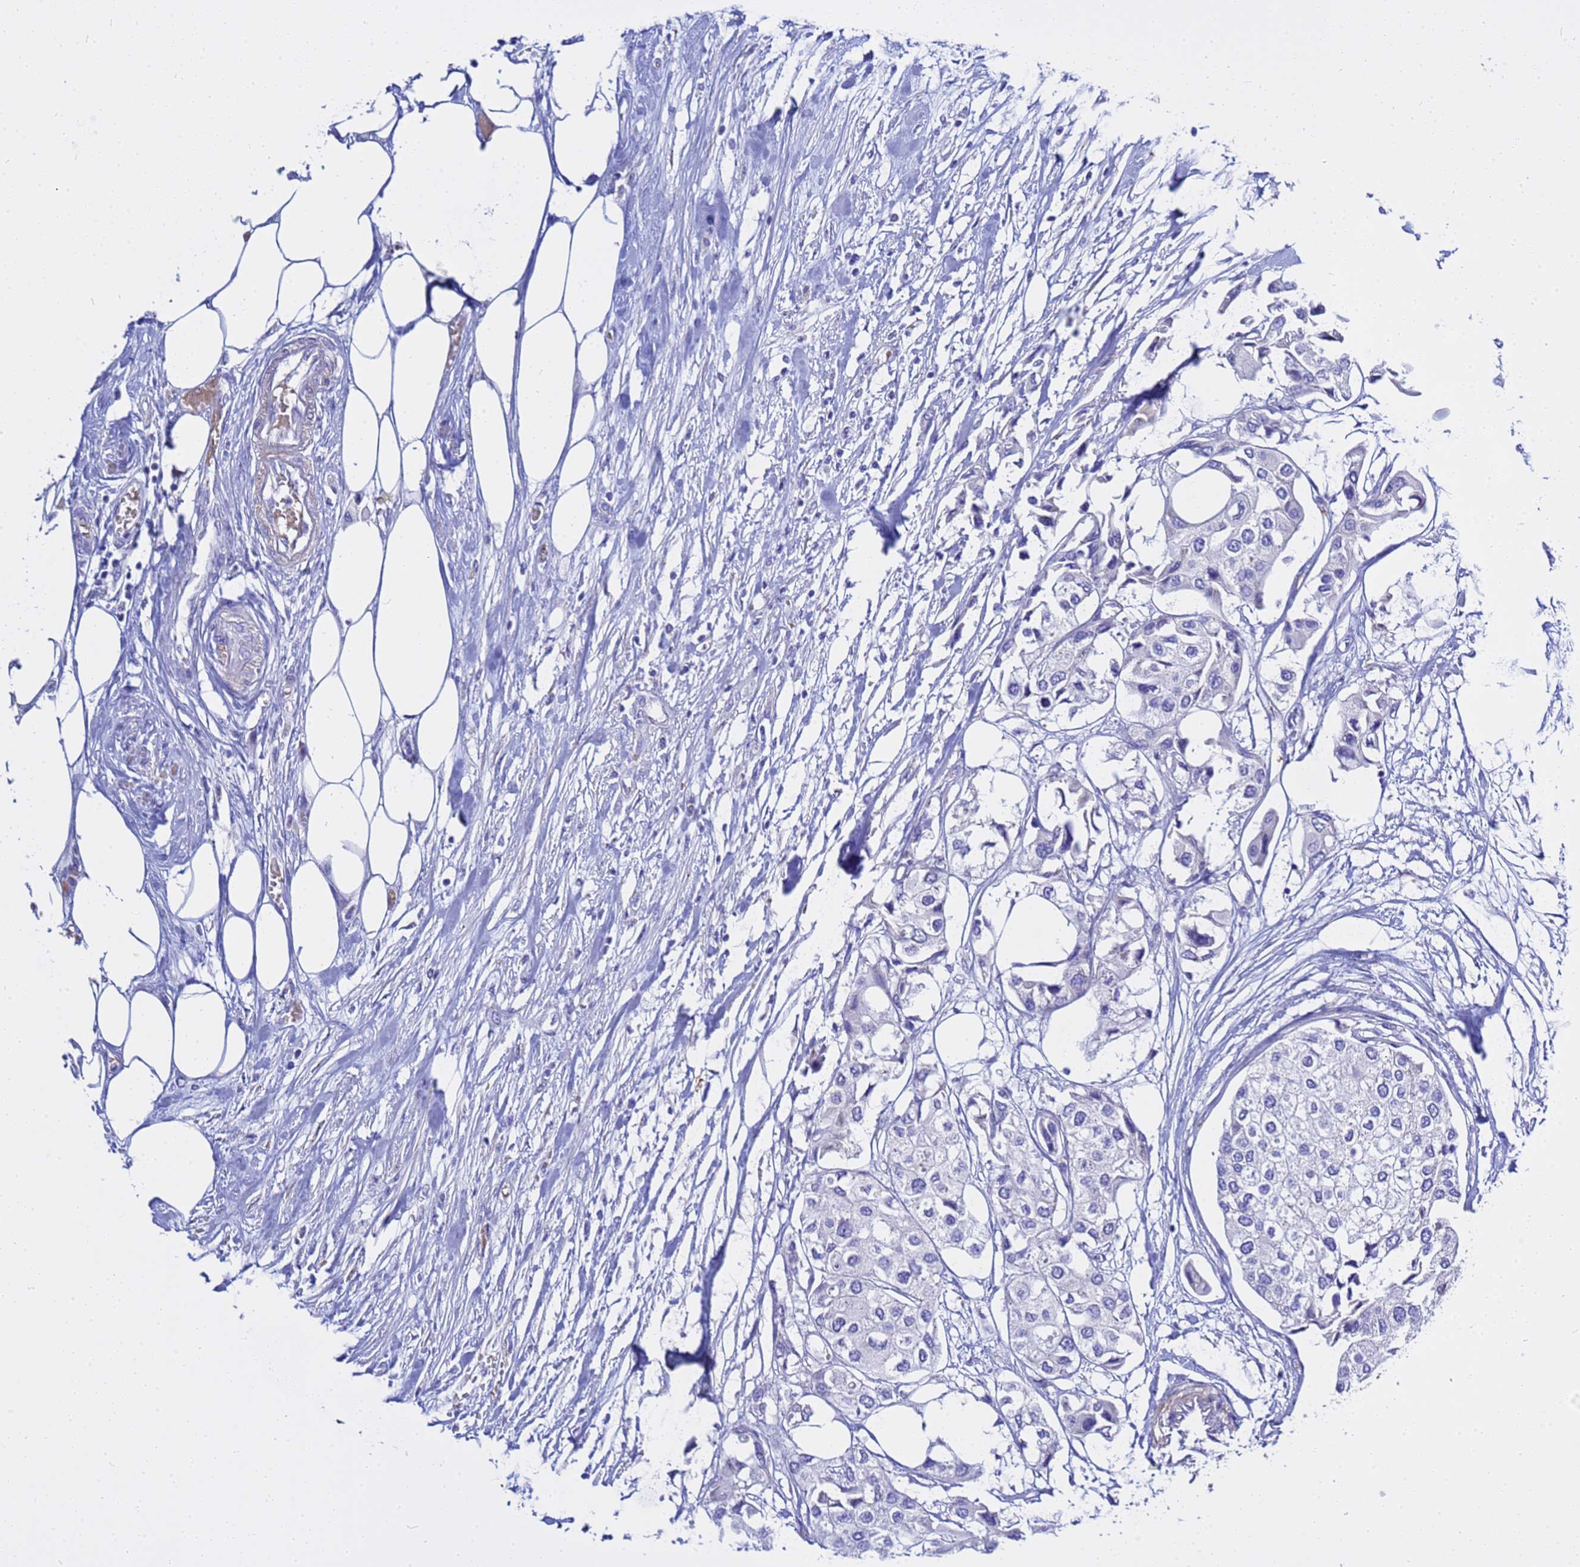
{"staining": {"intensity": "negative", "quantity": "none", "location": "none"}, "tissue": "urothelial cancer", "cell_type": "Tumor cells", "image_type": "cancer", "snomed": [{"axis": "morphology", "description": "Urothelial carcinoma, High grade"}, {"axis": "topography", "description": "Urinary bladder"}], "caption": "DAB immunohistochemical staining of human high-grade urothelial carcinoma shows no significant positivity in tumor cells.", "gene": "USP18", "patient": {"sex": "male", "age": 64}}